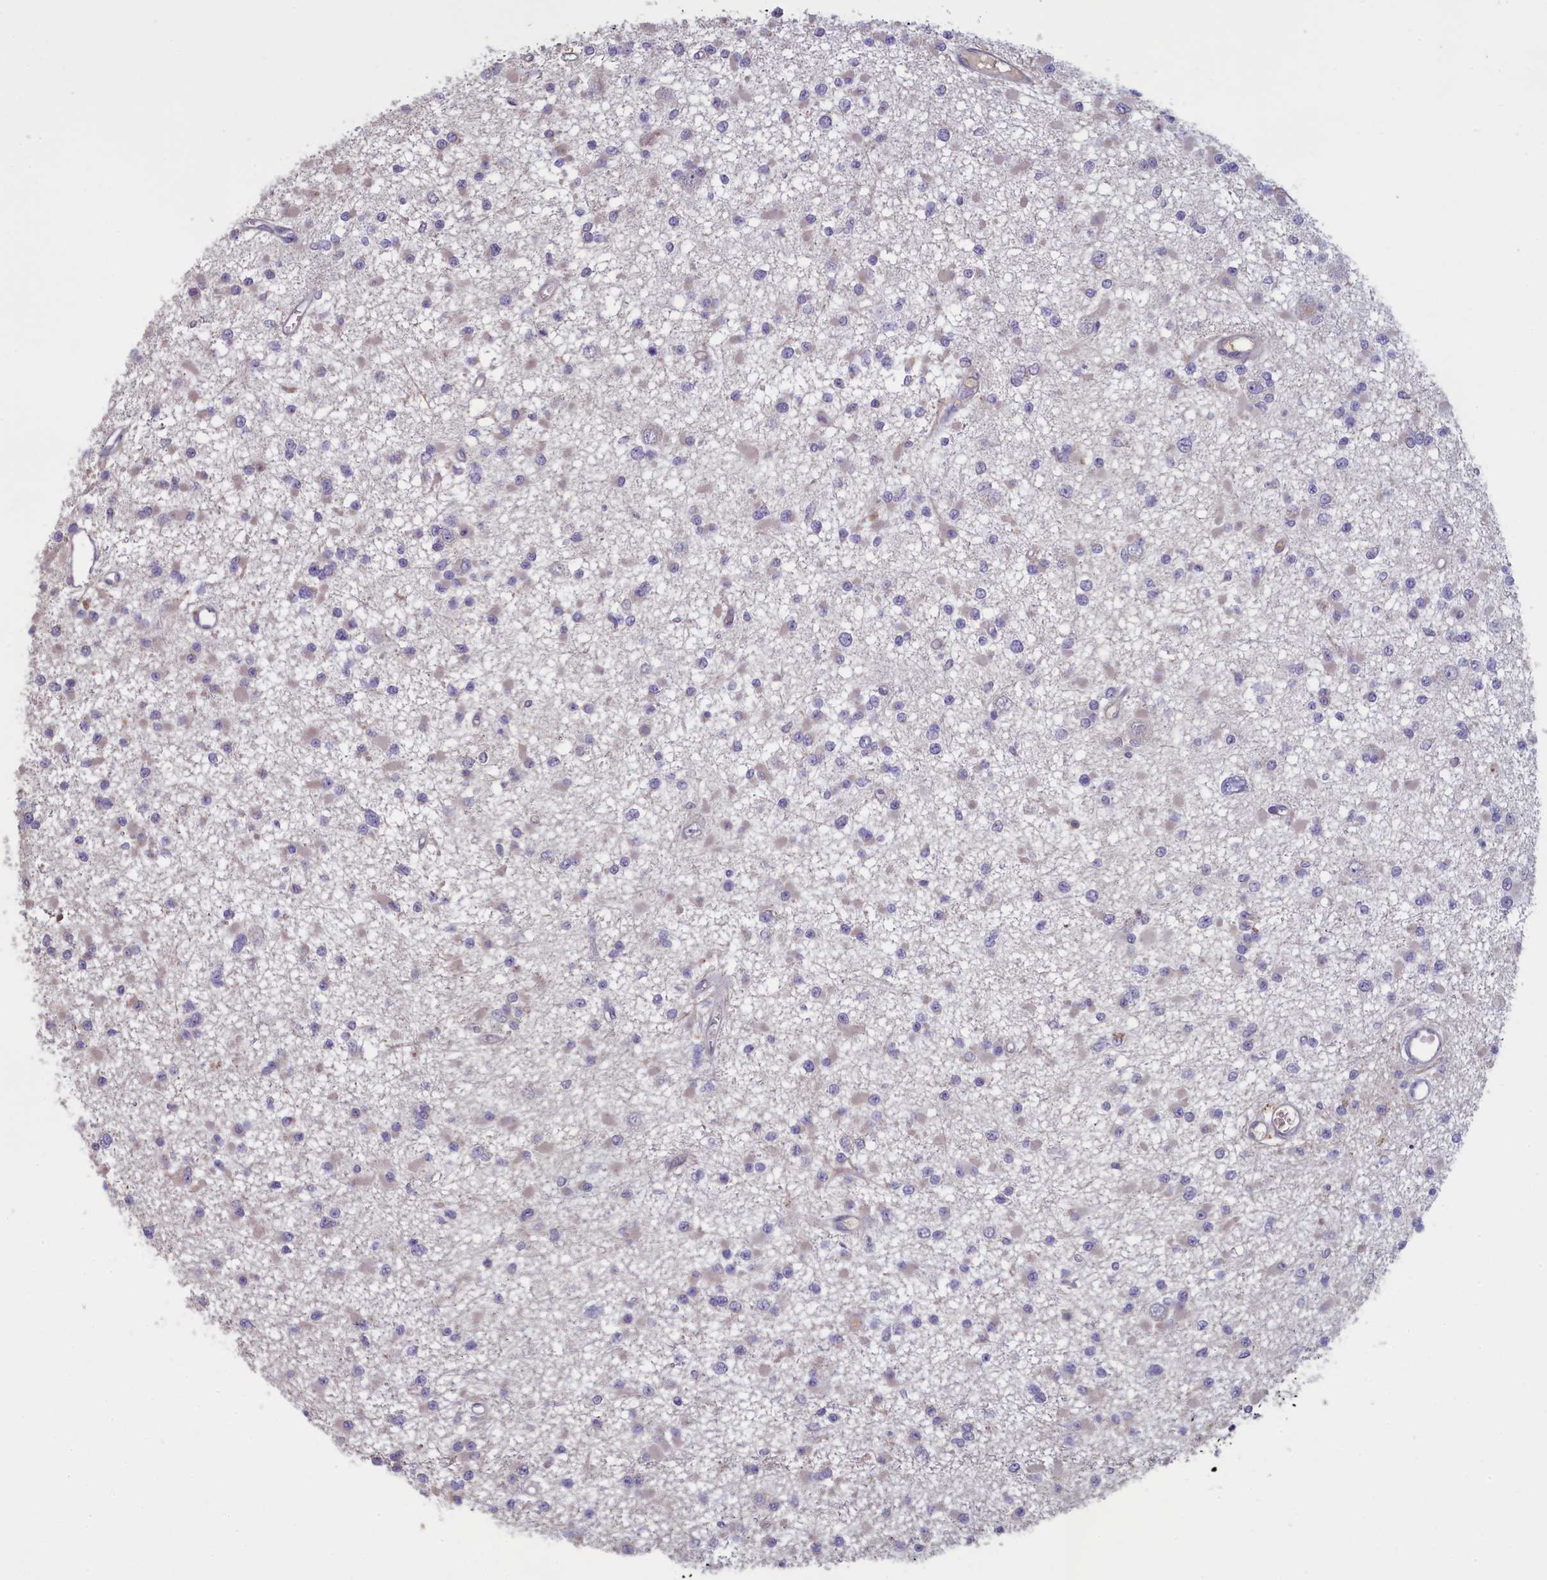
{"staining": {"intensity": "negative", "quantity": "none", "location": "none"}, "tissue": "glioma", "cell_type": "Tumor cells", "image_type": "cancer", "snomed": [{"axis": "morphology", "description": "Glioma, malignant, Low grade"}, {"axis": "topography", "description": "Brain"}], "caption": "IHC of human low-grade glioma (malignant) shows no expression in tumor cells.", "gene": "ATF7IP2", "patient": {"sex": "female", "age": 22}}